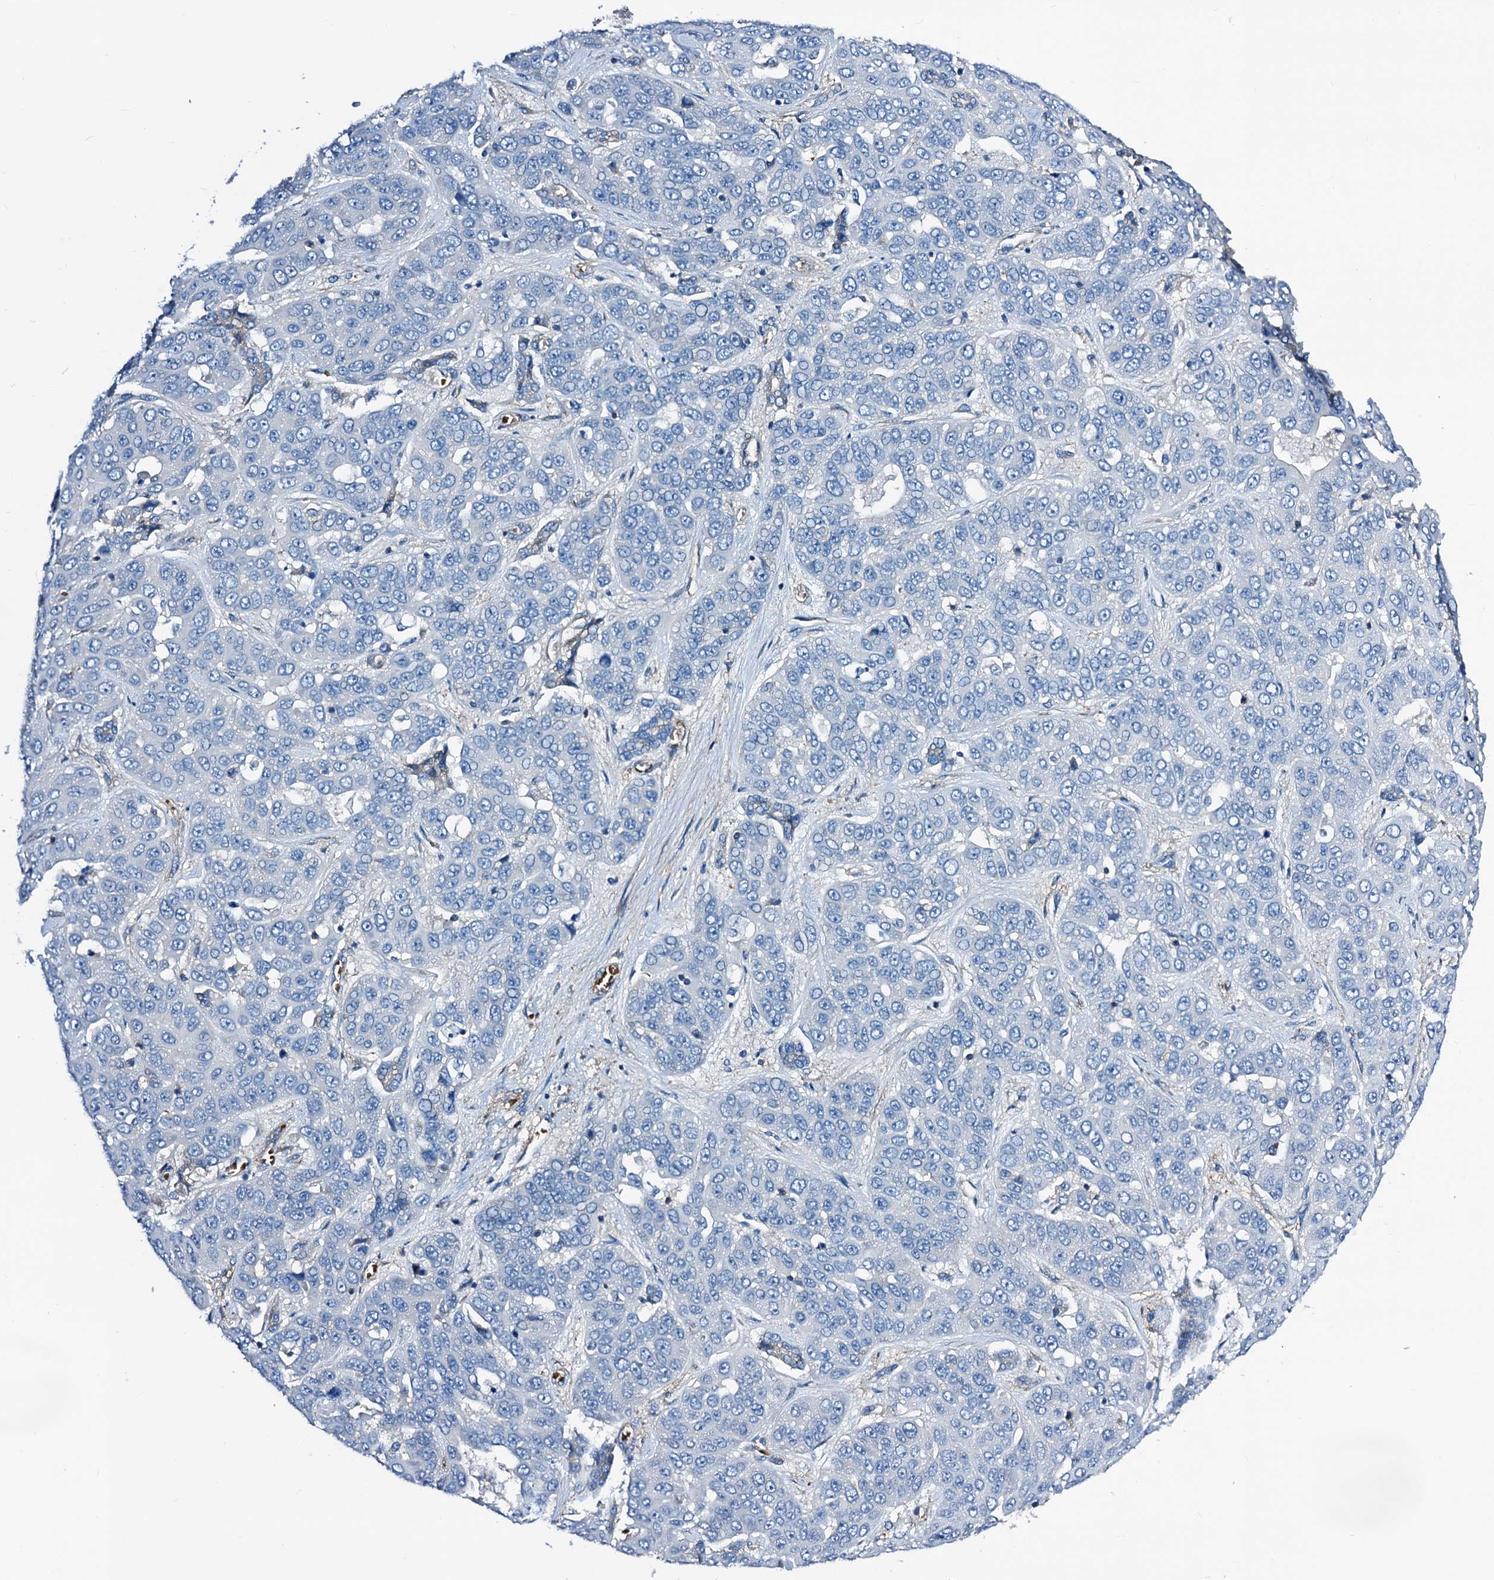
{"staining": {"intensity": "negative", "quantity": "none", "location": "none"}, "tissue": "liver cancer", "cell_type": "Tumor cells", "image_type": "cancer", "snomed": [{"axis": "morphology", "description": "Cholangiocarcinoma"}, {"axis": "topography", "description": "Liver"}], "caption": "Immunohistochemistry histopathology image of neoplastic tissue: liver cholangiocarcinoma stained with DAB exhibits no significant protein positivity in tumor cells. (Immunohistochemistry, brightfield microscopy, high magnification).", "gene": "GCOM1", "patient": {"sex": "female", "age": 52}}